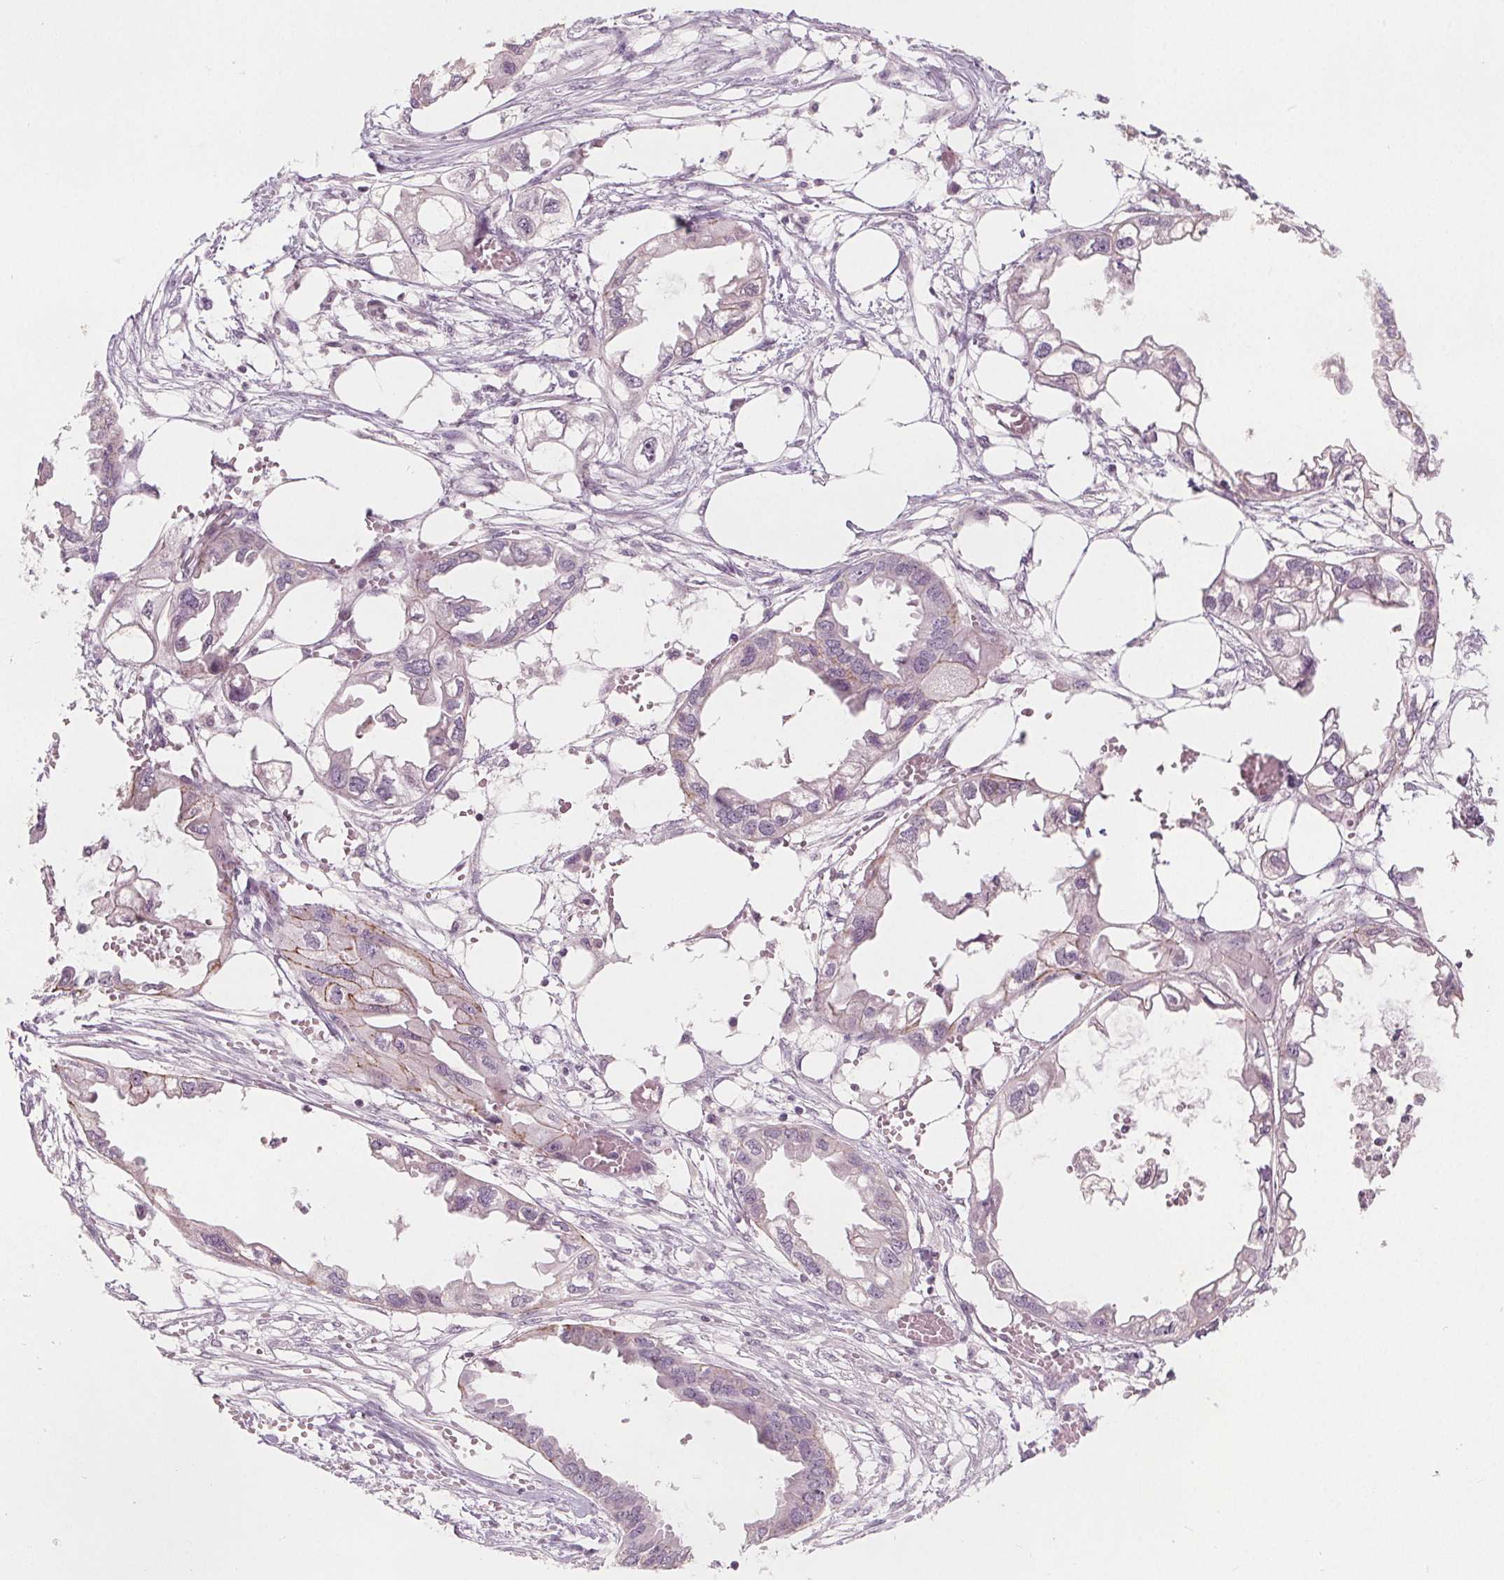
{"staining": {"intensity": "negative", "quantity": "none", "location": "none"}, "tissue": "endometrial cancer", "cell_type": "Tumor cells", "image_type": "cancer", "snomed": [{"axis": "morphology", "description": "Adenocarcinoma, NOS"}, {"axis": "morphology", "description": "Adenocarcinoma, metastatic, NOS"}, {"axis": "topography", "description": "Adipose tissue"}, {"axis": "topography", "description": "Endometrium"}], "caption": "Immunohistochemical staining of human metastatic adenocarcinoma (endometrial) displays no significant staining in tumor cells.", "gene": "ATP1A1", "patient": {"sex": "female", "age": 67}}